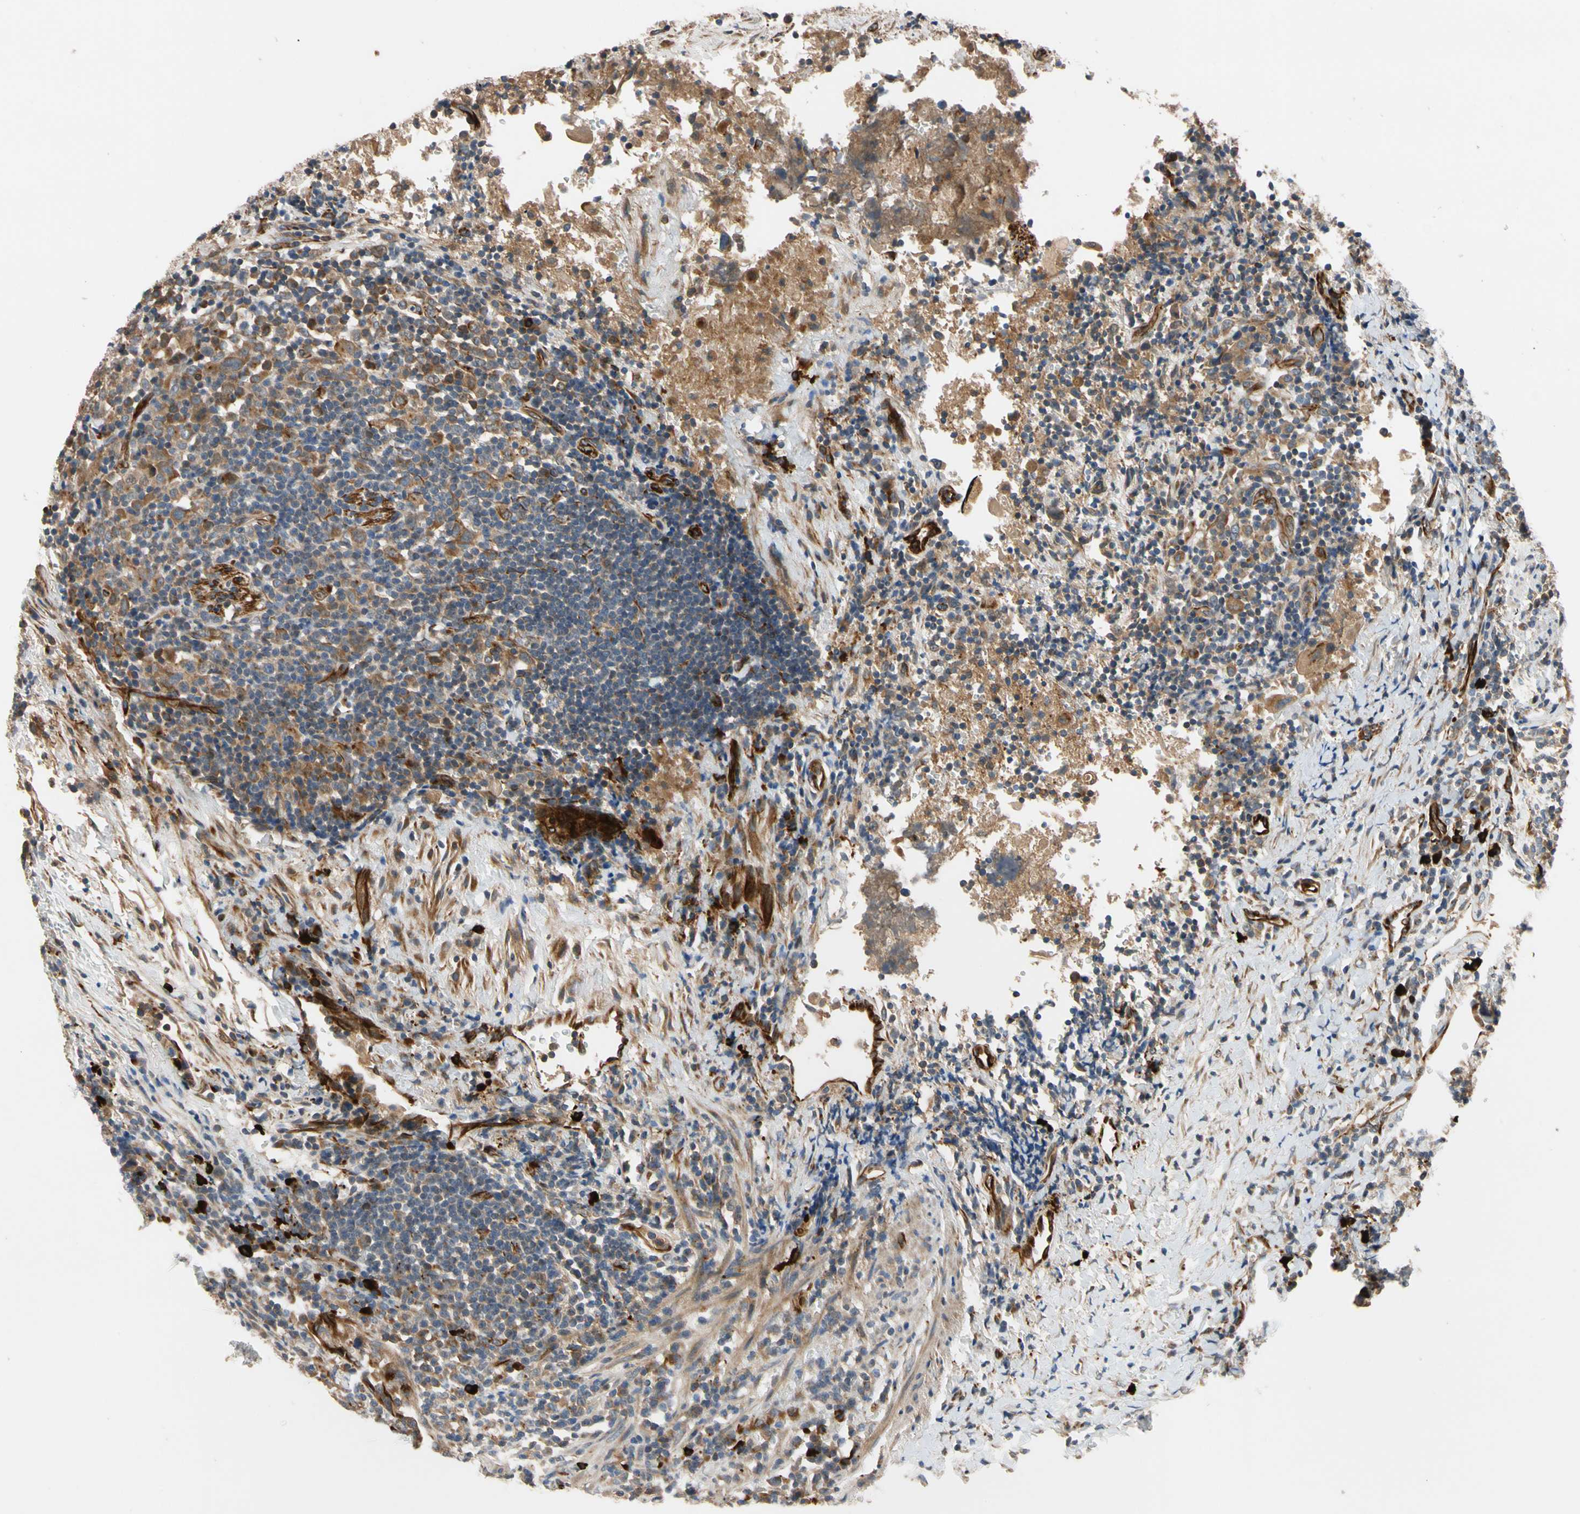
{"staining": {"intensity": "moderate", "quantity": ">75%", "location": "cytoplasmic/membranous"}, "tissue": "urothelial cancer", "cell_type": "Tumor cells", "image_type": "cancer", "snomed": [{"axis": "morphology", "description": "Urothelial carcinoma, High grade"}, {"axis": "topography", "description": "Urinary bladder"}], "caption": "High-grade urothelial carcinoma was stained to show a protein in brown. There is medium levels of moderate cytoplasmic/membranous positivity in about >75% of tumor cells.", "gene": "FGD6", "patient": {"sex": "male", "age": 61}}